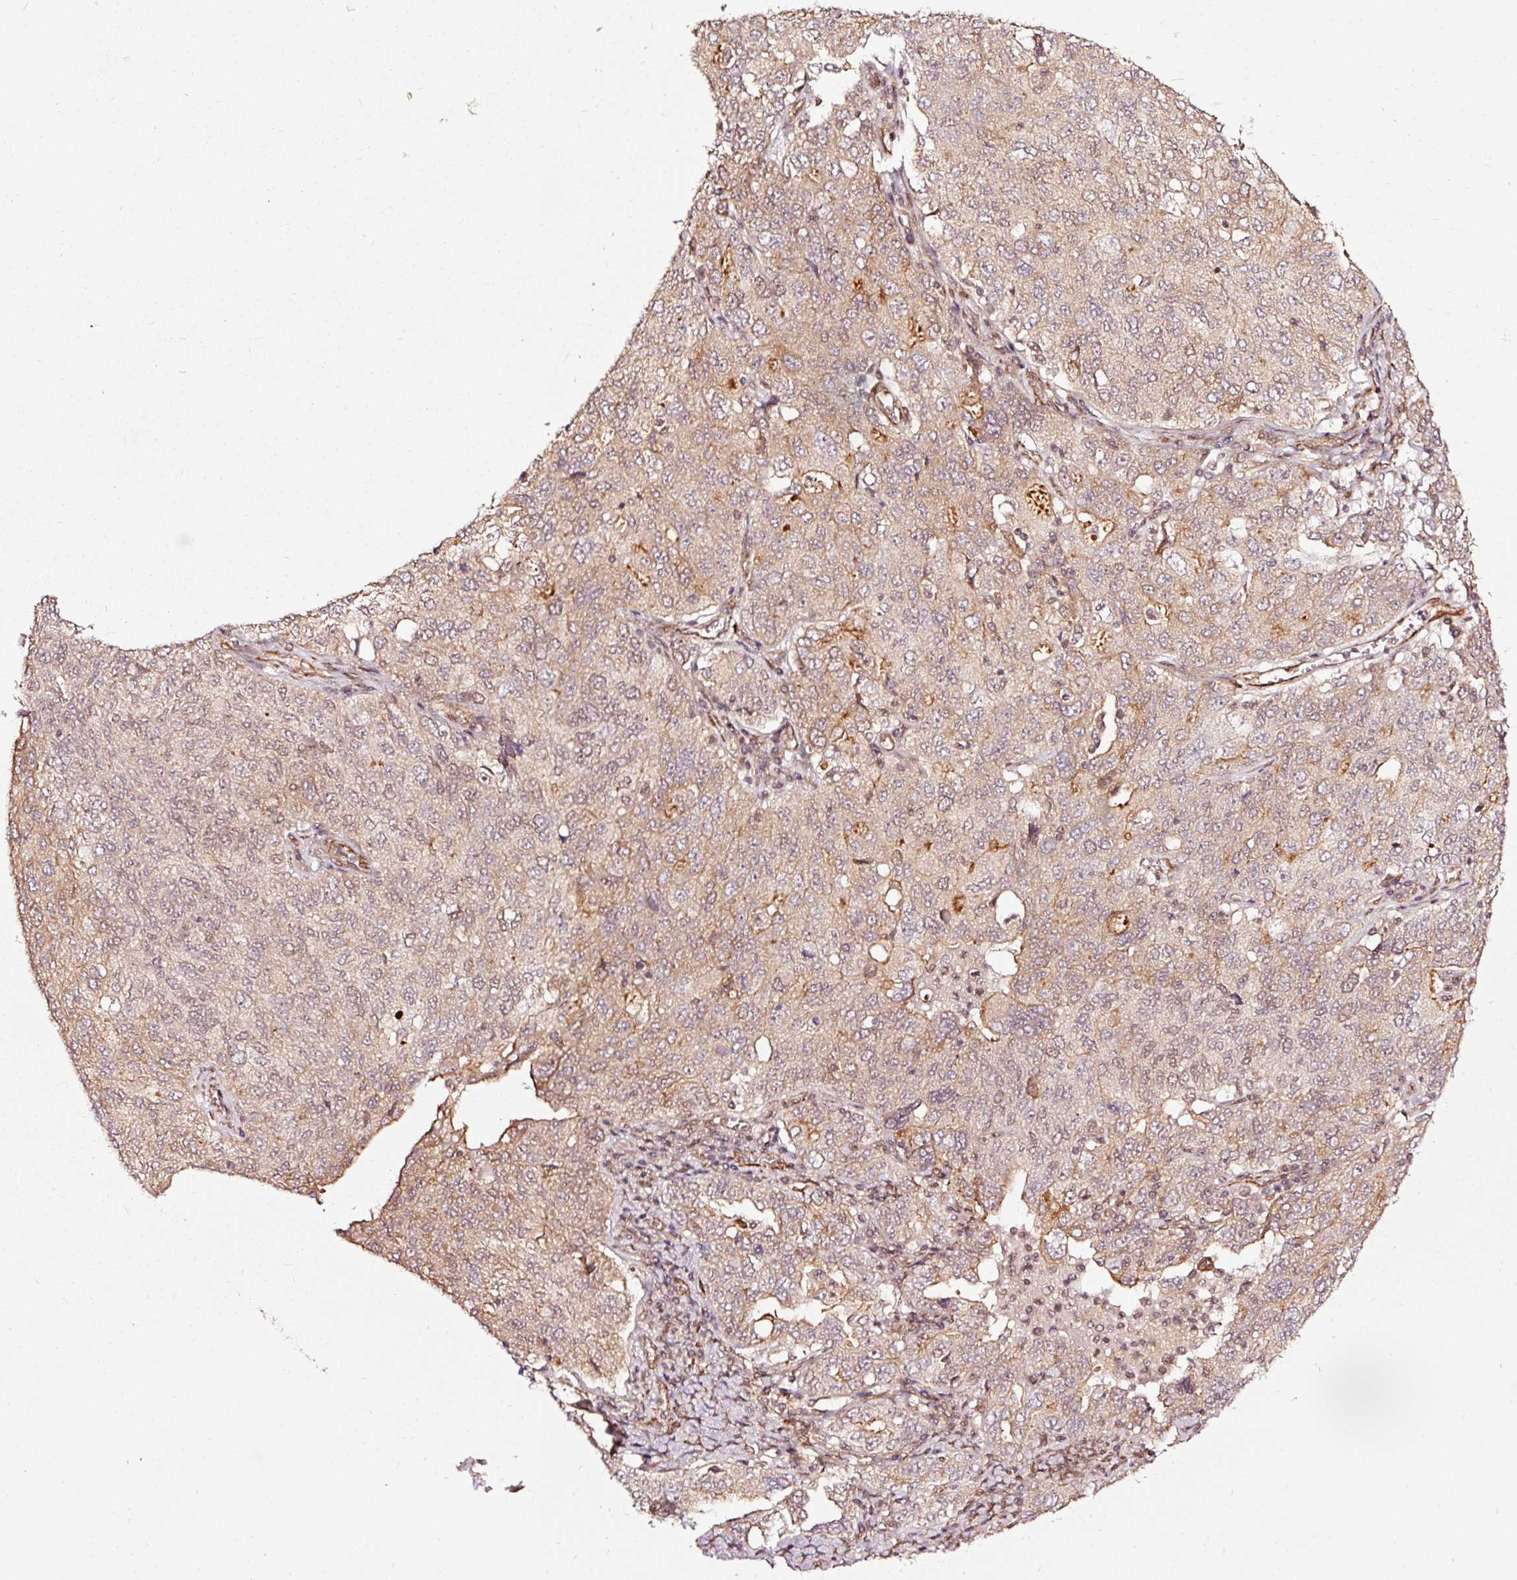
{"staining": {"intensity": "weak", "quantity": "25%-75%", "location": "cytoplasmic/membranous"}, "tissue": "ovarian cancer", "cell_type": "Tumor cells", "image_type": "cancer", "snomed": [{"axis": "morphology", "description": "Carcinoma, endometroid"}, {"axis": "topography", "description": "Ovary"}], "caption": "Immunohistochemistry photomicrograph of human ovarian endometroid carcinoma stained for a protein (brown), which exhibits low levels of weak cytoplasmic/membranous expression in approximately 25%-75% of tumor cells.", "gene": "TPM1", "patient": {"sex": "female", "age": 62}}